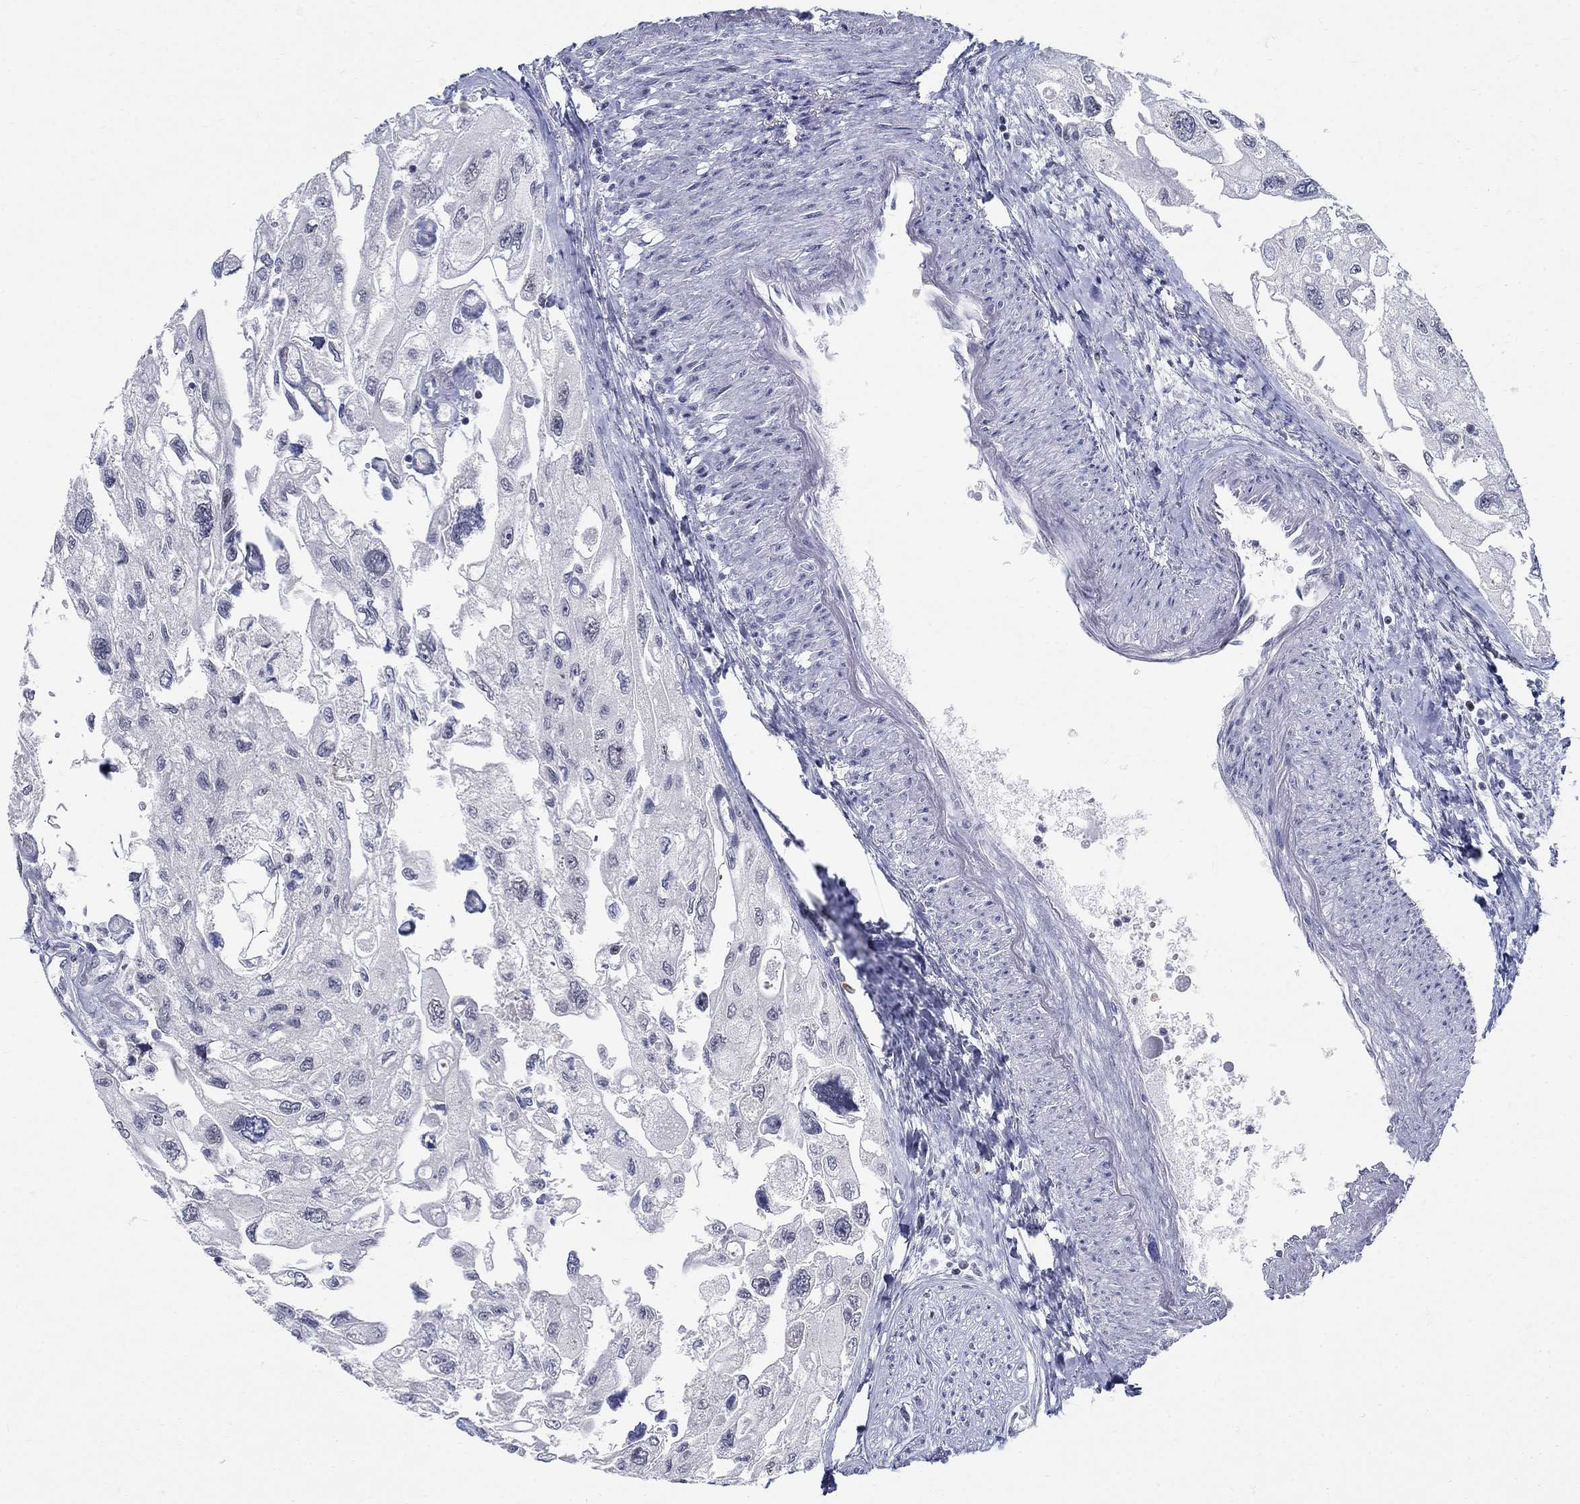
{"staining": {"intensity": "negative", "quantity": "none", "location": "none"}, "tissue": "urothelial cancer", "cell_type": "Tumor cells", "image_type": "cancer", "snomed": [{"axis": "morphology", "description": "Urothelial carcinoma, High grade"}, {"axis": "topography", "description": "Urinary bladder"}], "caption": "Urothelial cancer was stained to show a protein in brown. There is no significant positivity in tumor cells.", "gene": "BHLHE22", "patient": {"sex": "male", "age": 59}}